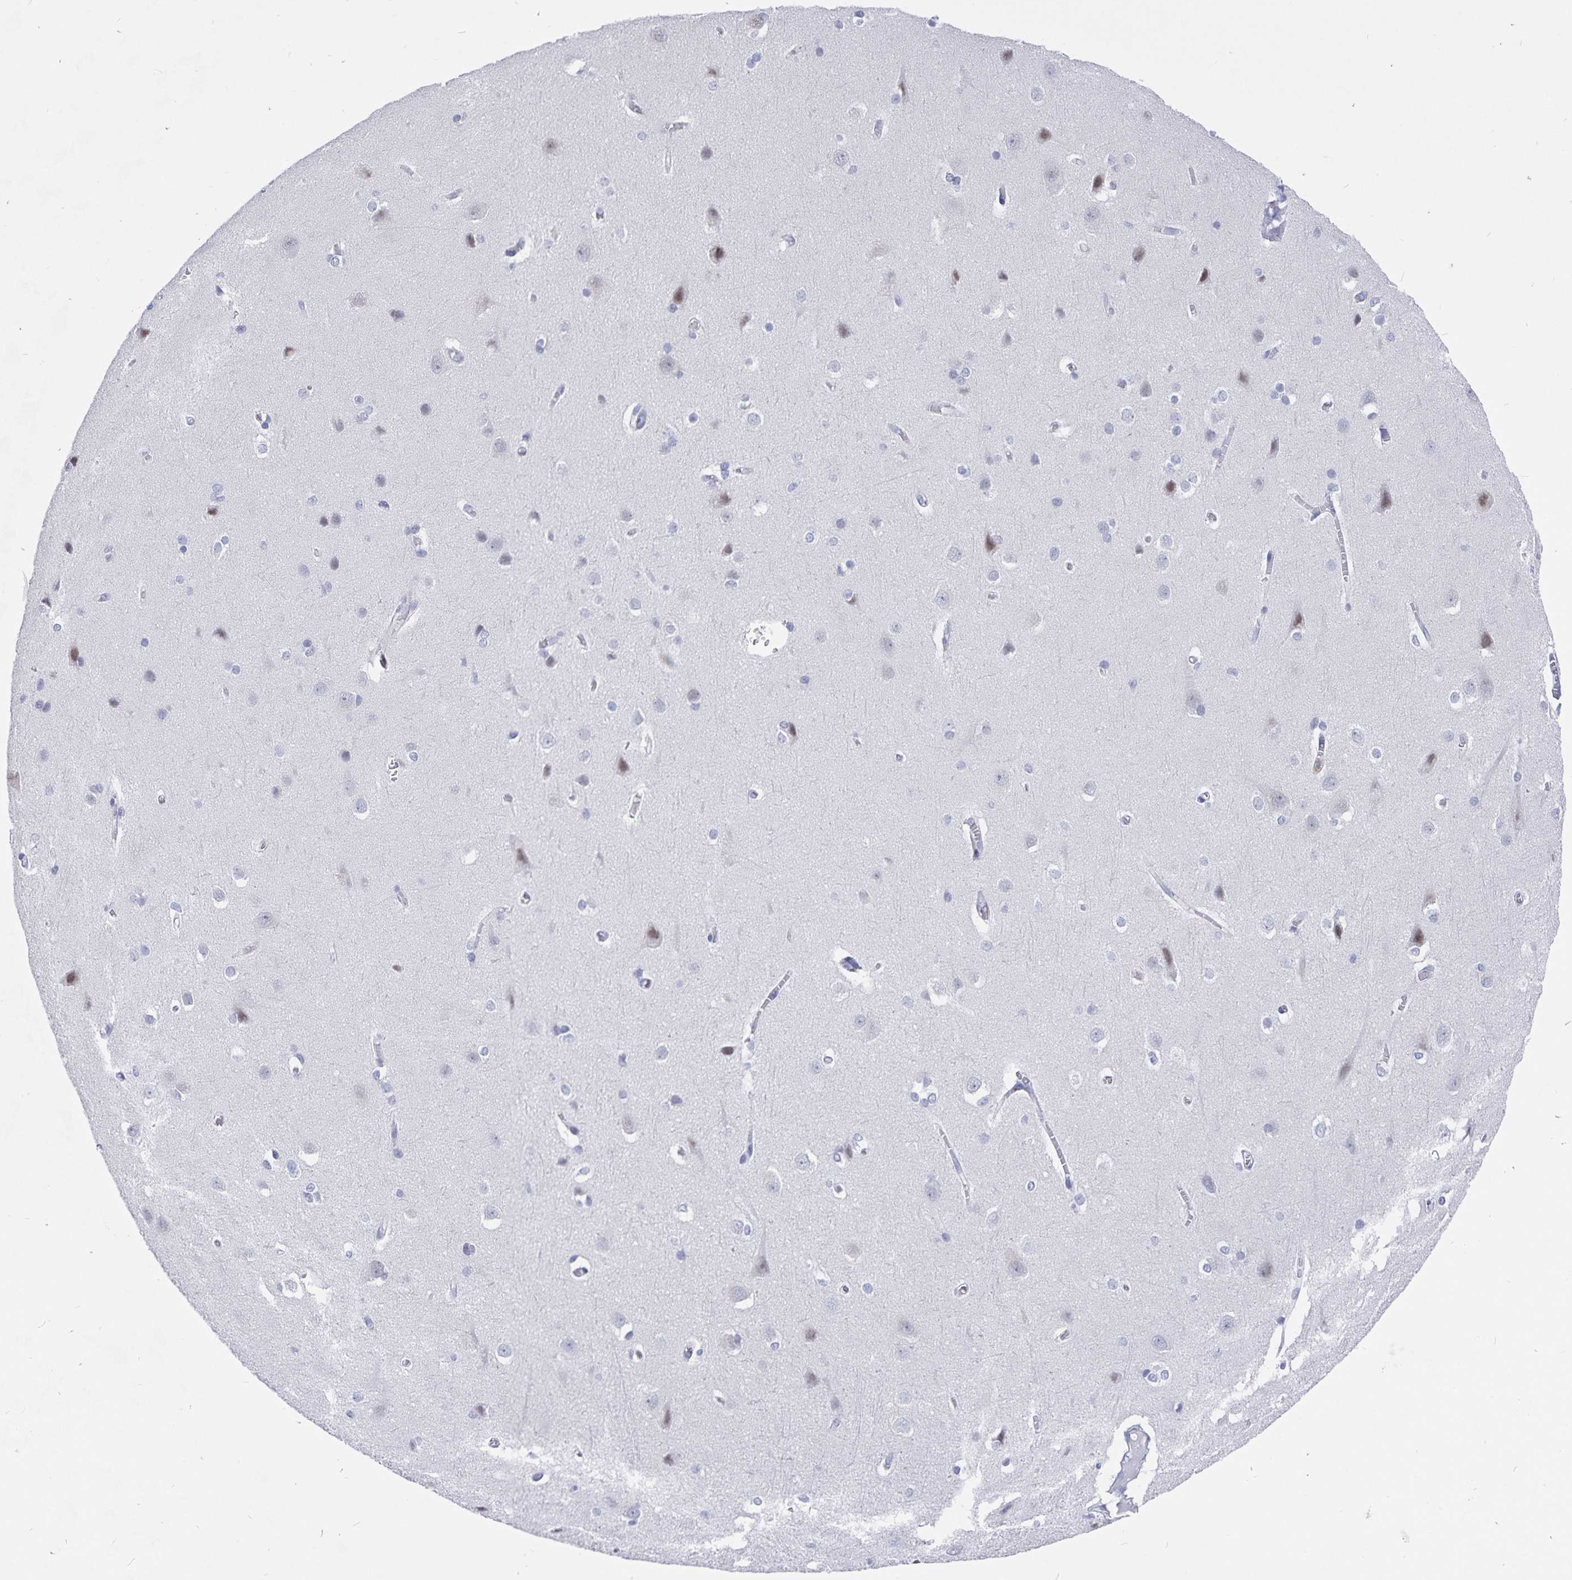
{"staining": {"intensity": "negative", "quantity": "none", "location": "none"}, "tissue": "cerebral cortex", "cell_type": "Endothelial cells", "image_type": "normal", "snomed": [{"axis": "morphology", "description": "Normal tissue, NOS"}, {"axis": "topography", "description": "Cerebral cortex"}], "caption": "Immunohistochemical staining of normal cerebral cortex reveals no significant staining in endothelial cells. (IHC, brightfield microscopy, high magnification).", "gene": "SNTN", "patient": {"sex": "male", "age": 37}}